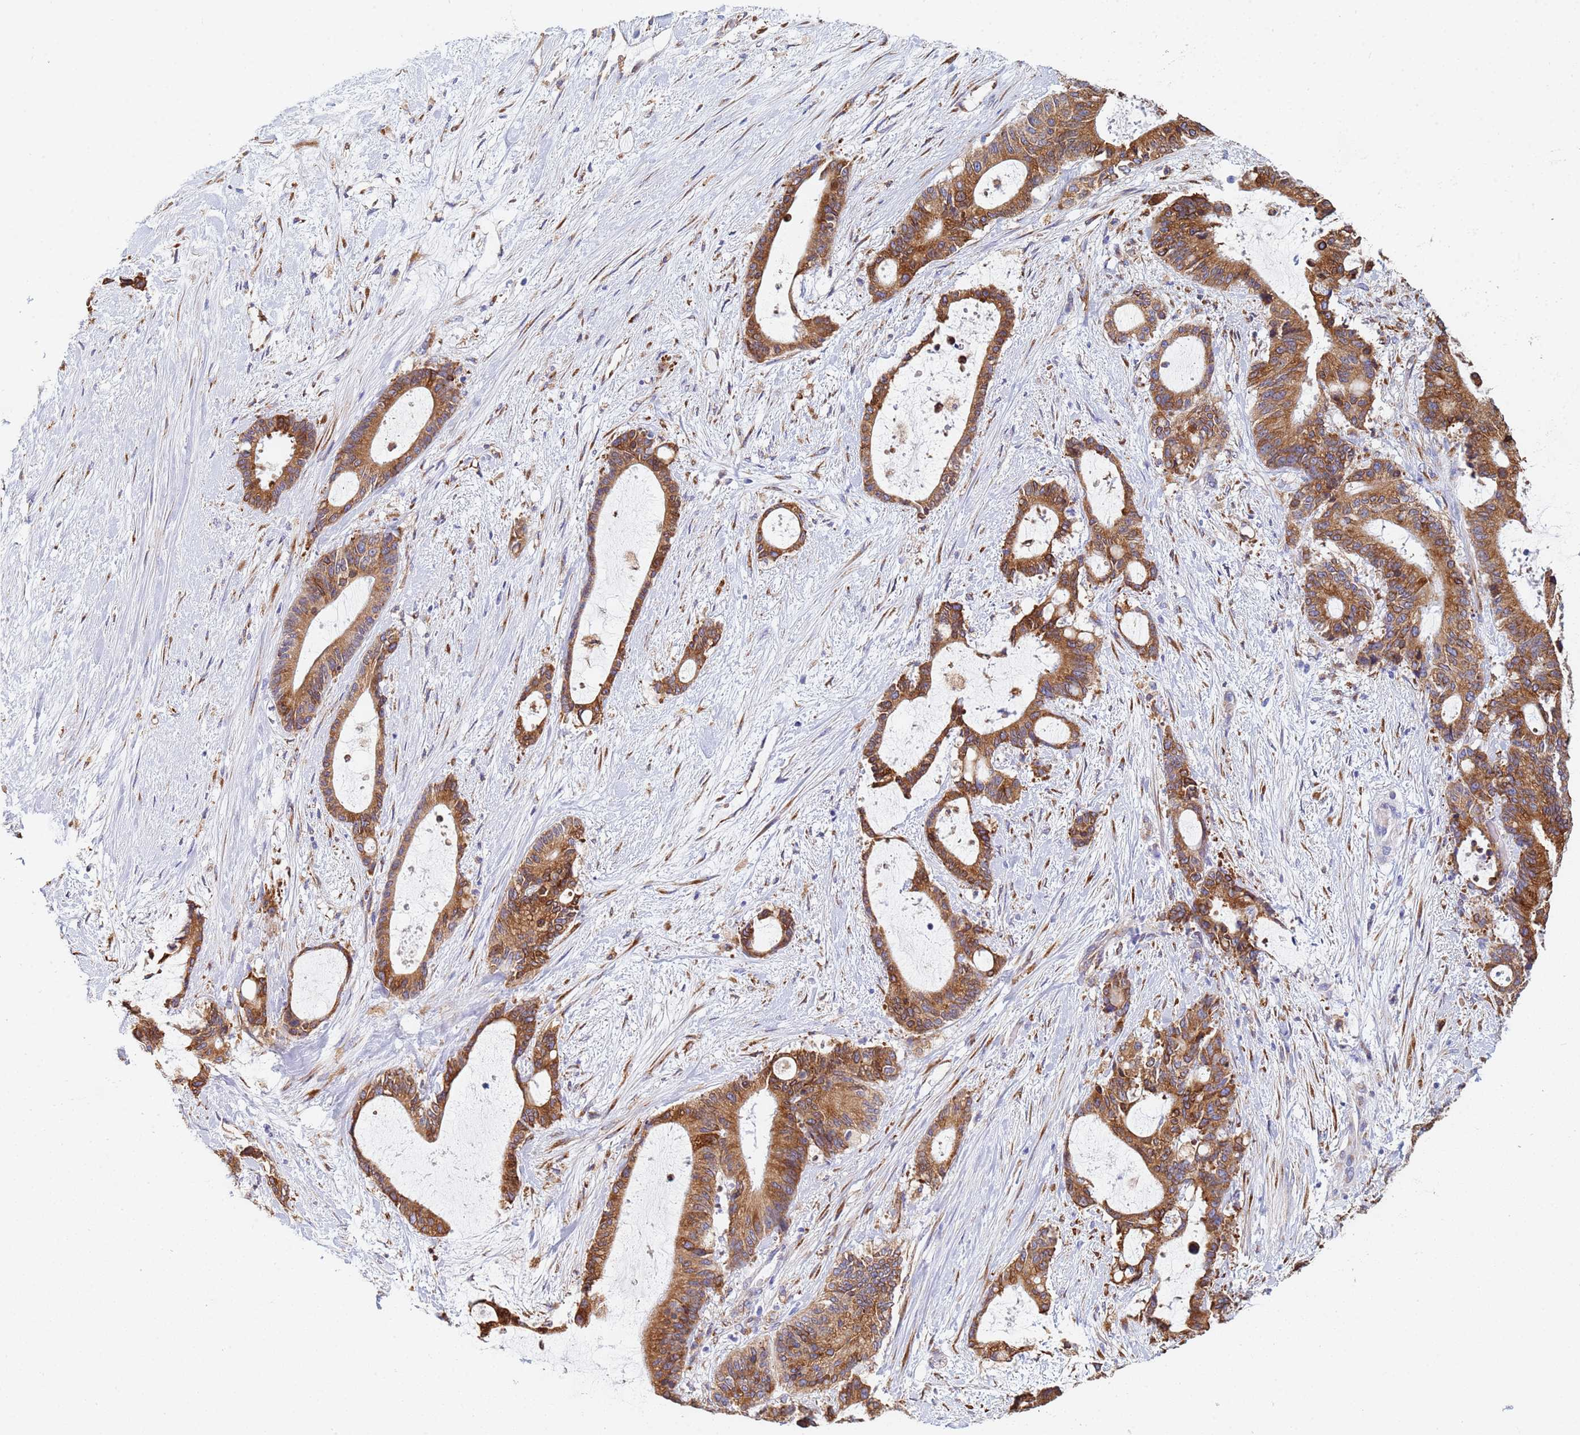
{"staining": {"intensity": "moderate", "quantity": ">75%", "location": "cytoplasmic/membranous"}, "tissue": "liver cancer", "cell_type": "Tumor cells", "image_type": "cancer", "snomed": [{"axis": "morphology", "description": "Normal tissue, NOS"}, {"axis": "morphology", "description": "Cholangiocarcinoma"}, {"axis": "topography", "description": "Liver"}, {"axis": "topography", "description": "Peripheral nerve tissue"}], "caption": "Protein expression analysis of human cholangiocarcinoma (liver) reveals moderate cytoplasmic/membranous positivity in approximately >75% of tumor cells.", "gene": "GDAP2", "patient": {"sex": "female", "age": 73}}